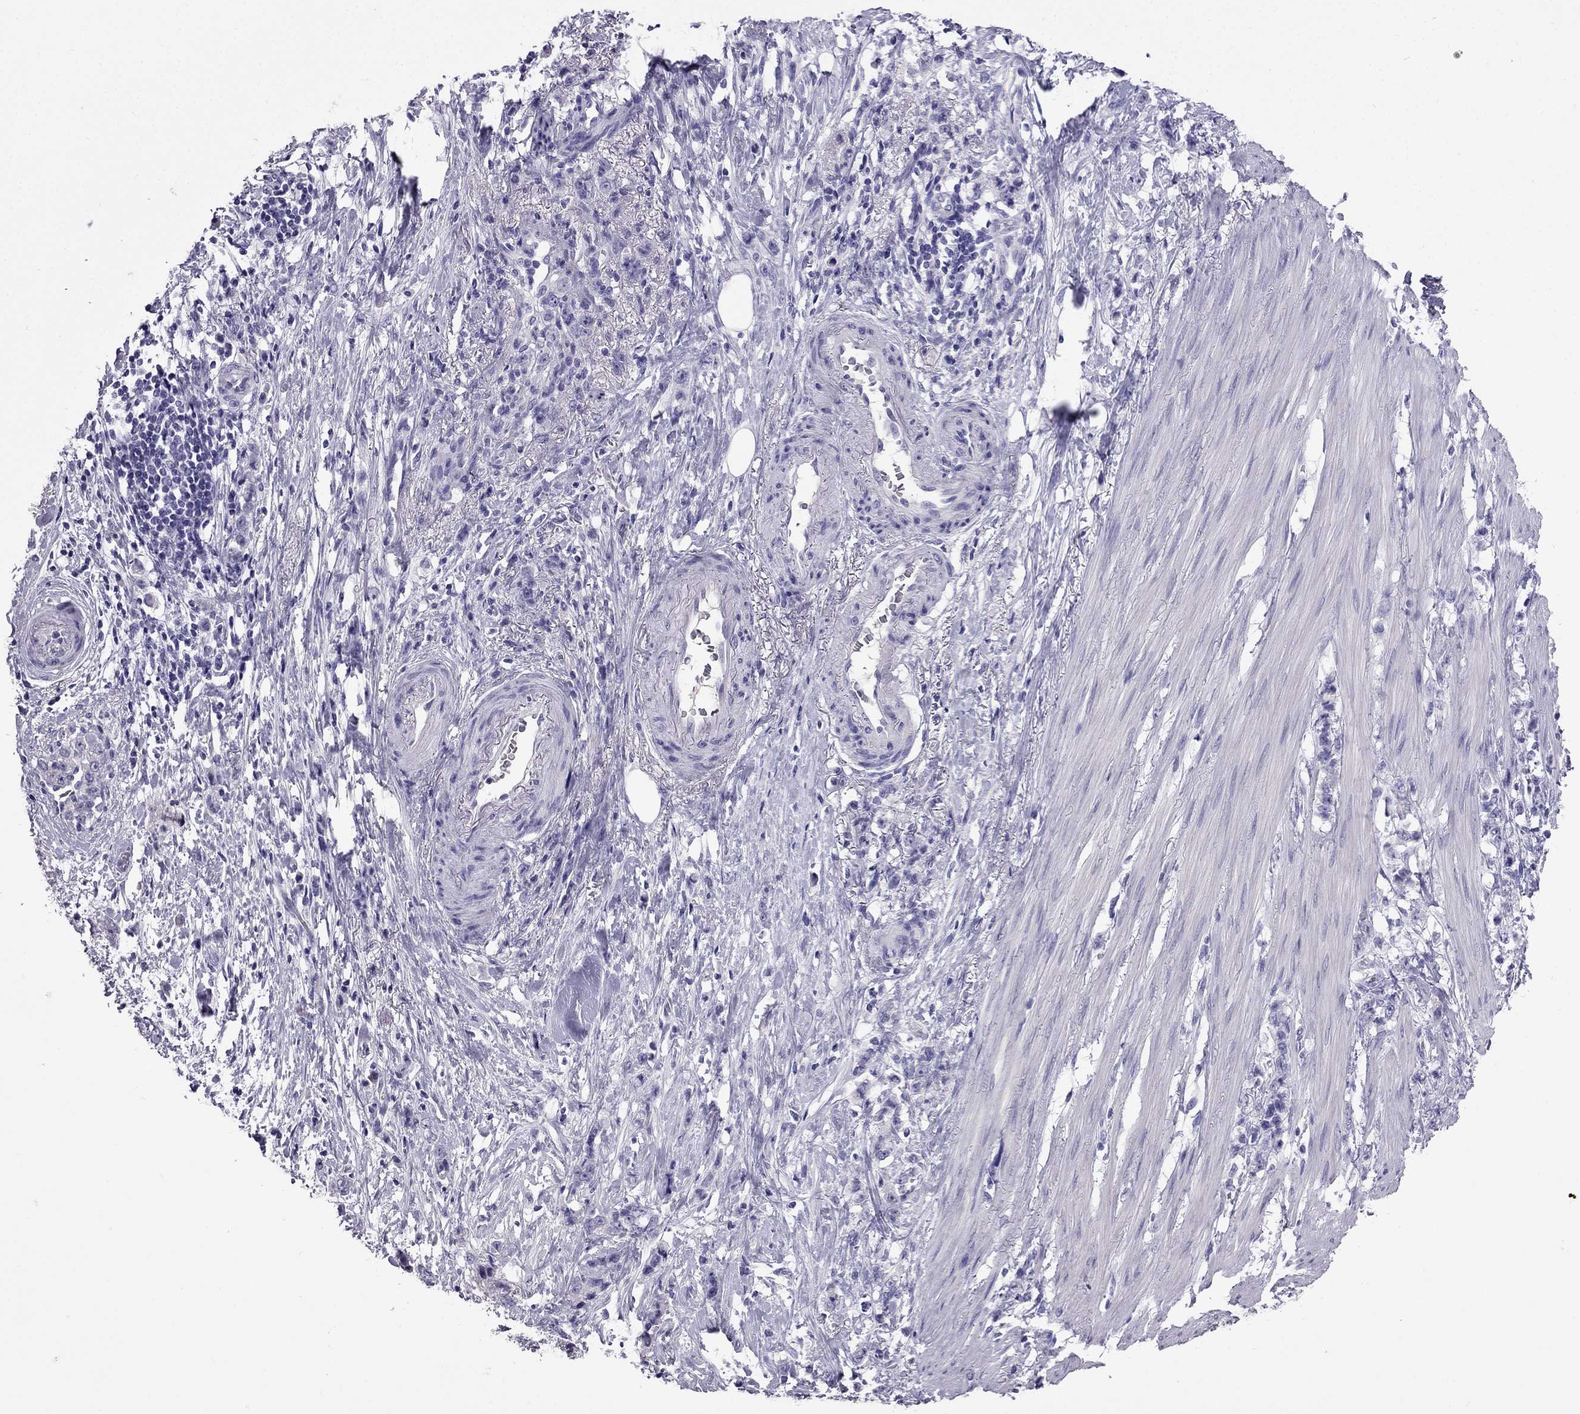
{"staining": {"intensity": "negative", "quantity": "none", "location": "none"}, "tissue": "stomach cancer", "cell_type": "Tumor cells", "image_type": "cancer", "snomed": [{"axis": "morphology", "description": "Adenocarcinoma, NOS"}, {"axis": "topography", "description": "Stomach, lower"}], "caption": "There is no significant positivity in tumor cells of stomach cancer (adenocarcinoma).", "gene": "CDHR4", "patient": {"sex": "male", "age": 88}}